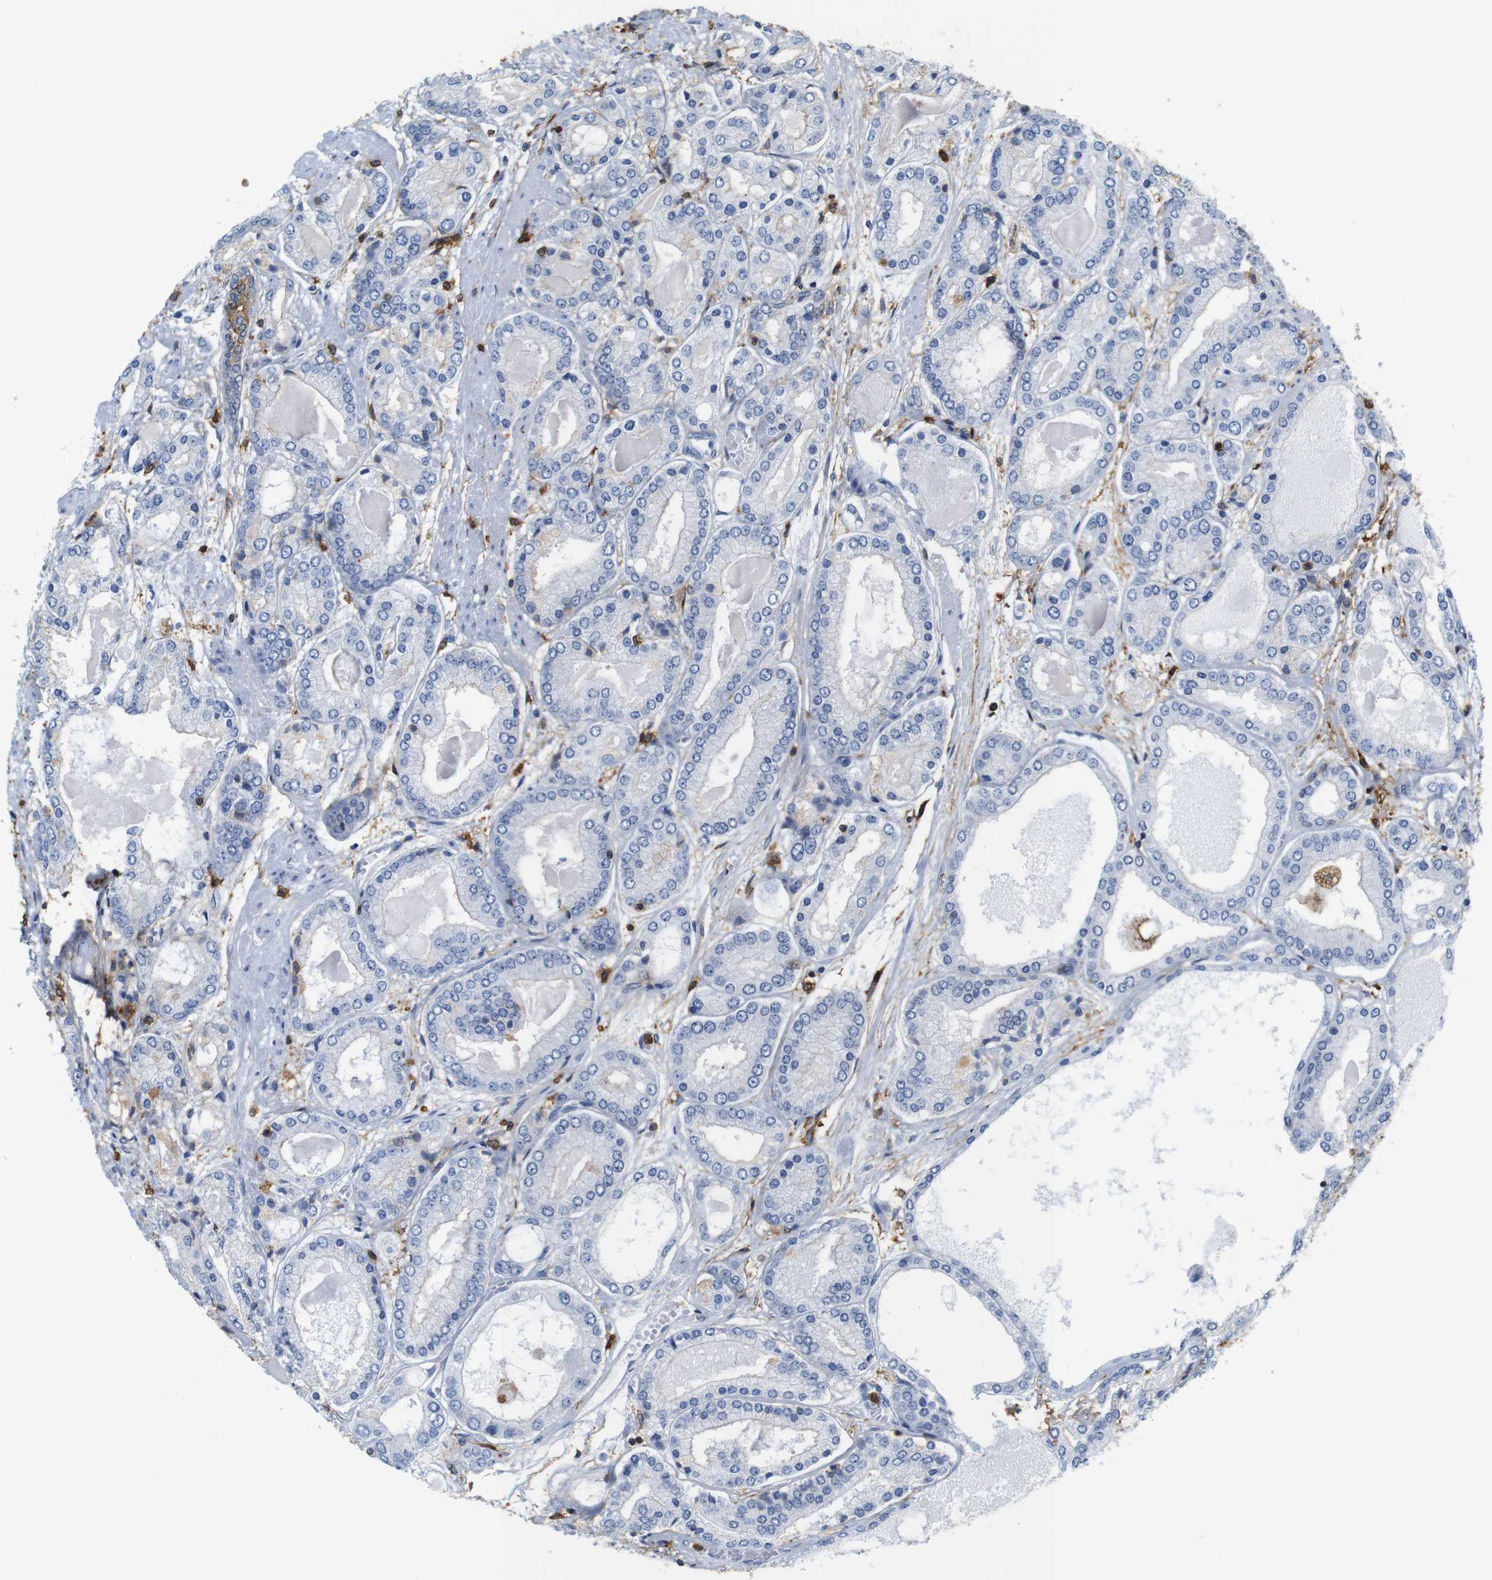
{"staining": {"intensity": "negative", "quantity": "none", "location": "none"}, "tissue": "prostate cancer", "cell_type": "Tumor cells", "image_type": "cancer", "snomed": [{"axis": "morphology", "description": "Adenocarcinoma, High grade"}, {"axis": "topography", "description": "Prostate"}], "caption": "Tumor cells show no significant expression in adenocarcinoma (high-grade) (prostate).", "gene": "ANXA1", "patient": {"sex": "male", "age": 59}}